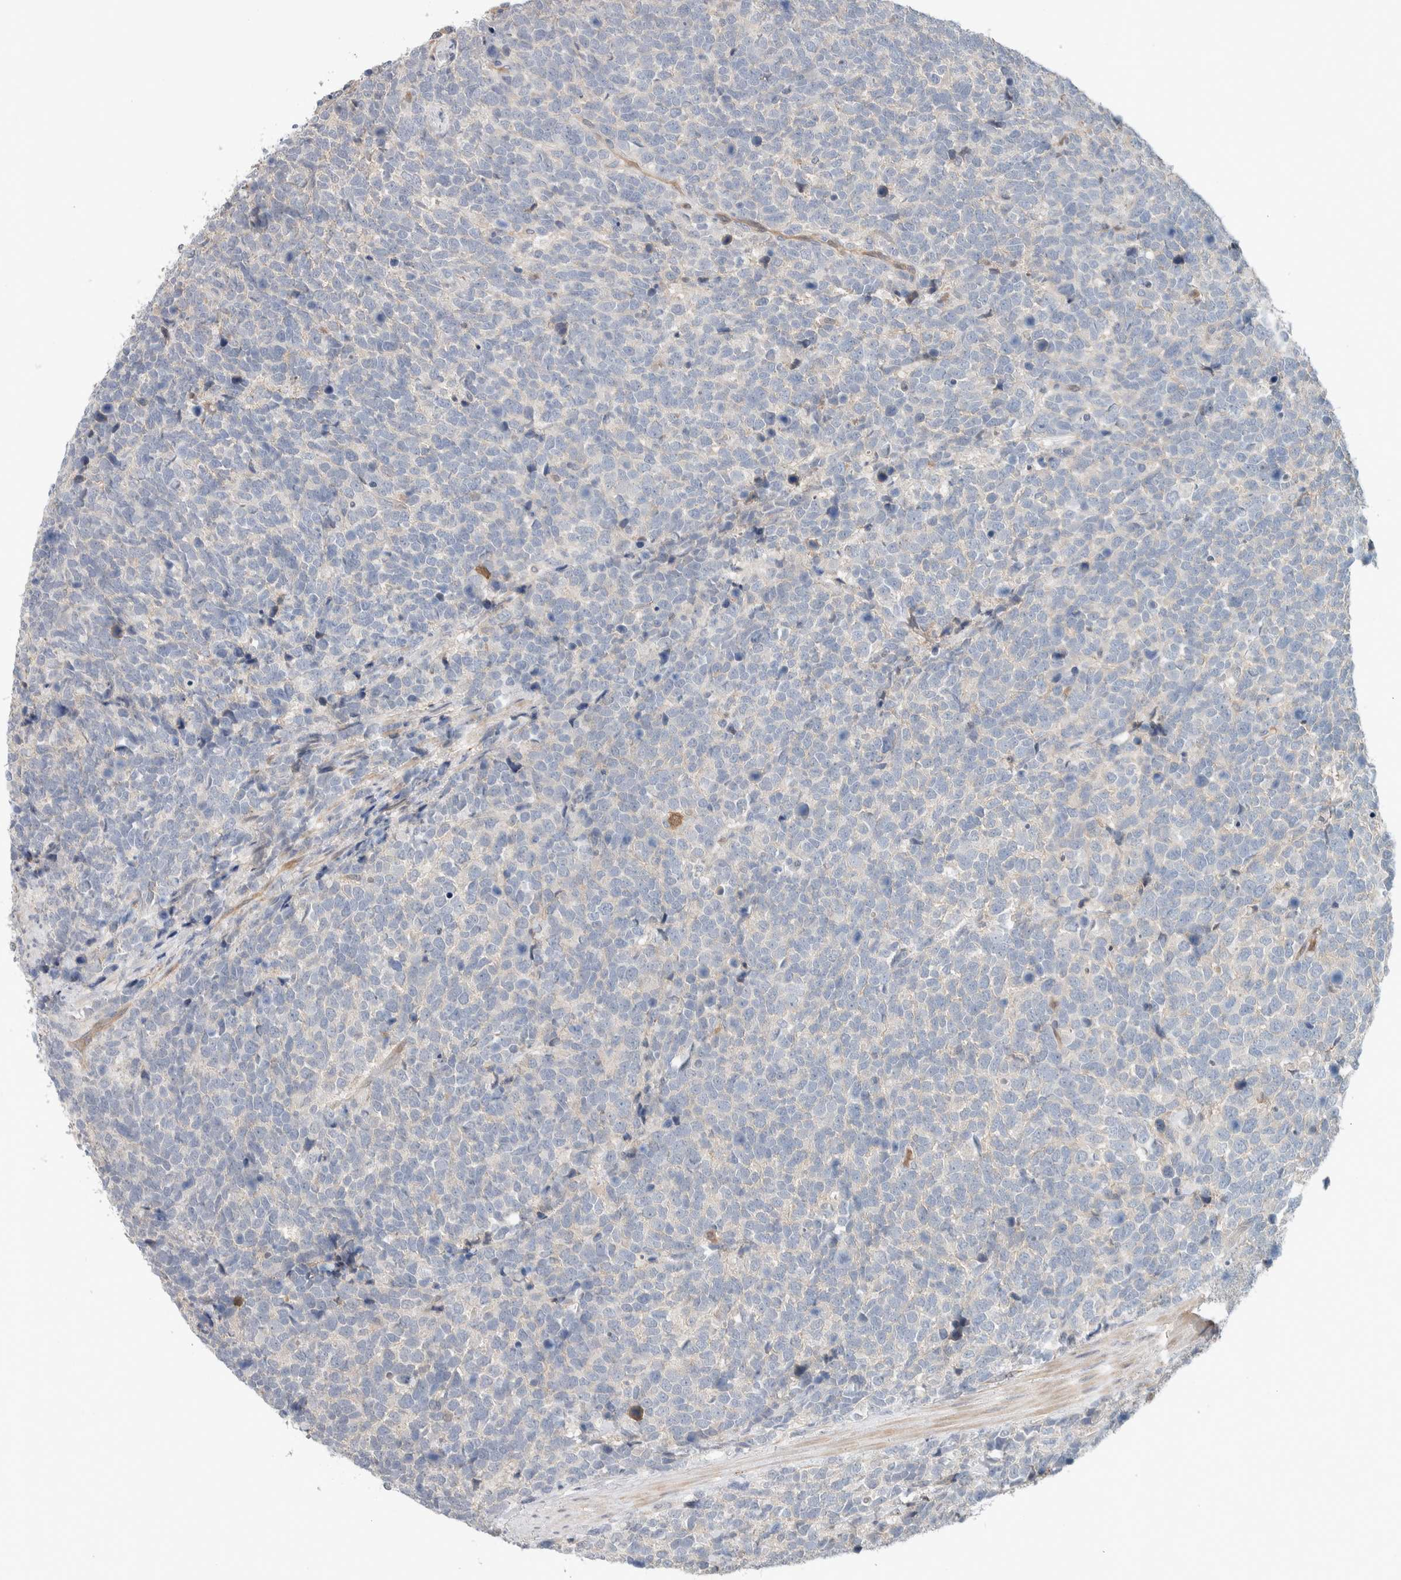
{"staining": {"intensity": "negative", "quantity": "none", "location": "none"}, "tissue": "urothelial cancer", "cell_type": "Tumor cells", "image_type": "cancer", "snomed": [{"axis": "morphology", "description": "Urothelial carcinoma, High grade"}, {"axis": "topography", "description": "Urinary bladder"}], "caption": "Histopathology image shows no protein expression in tumor cells of high-grade urothelial carcinoma tissue.", "gene": "DEPTOR", "patient": {"sex": "female", "age": 82}}